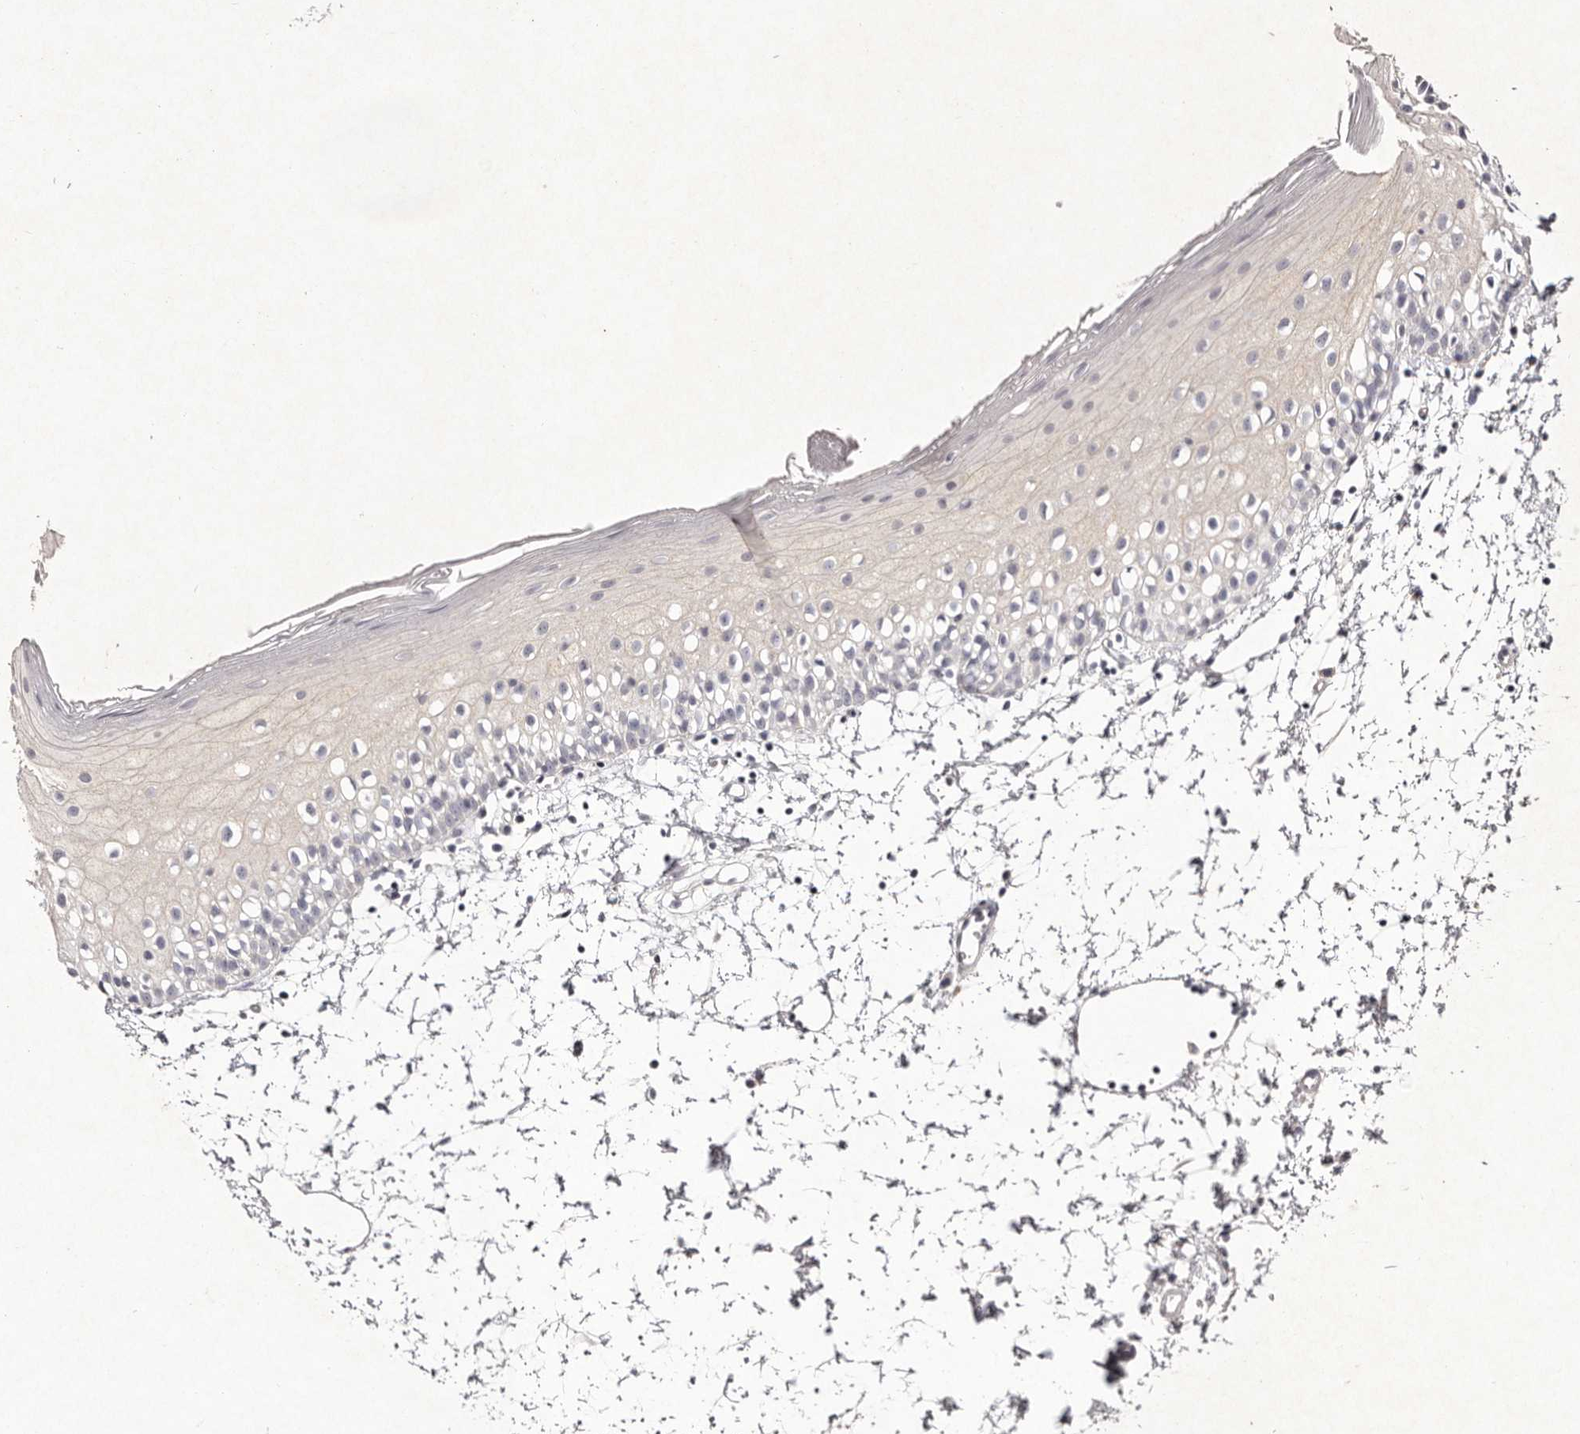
{"staining": {"intensity": "negative", "quantity": "none", "location": "none"}, "tissue": "oral mucosa", "cell_type": "Squamous epithelial cells", "image_type": "normal", "snomed": [{"axis": "morphology", "description": "Normal tissue, NOS"}, {"axis": "topography", "description": "Oral tissue"}], "caption": "DAB (3,3'-diaminobenzidine) immunohistochemical staining of benign oral mucosa reveals no significant expression in squamous epithelial cells.", "gene": "SCUBE2", "patient": {"sex": "male", "age": 28}}